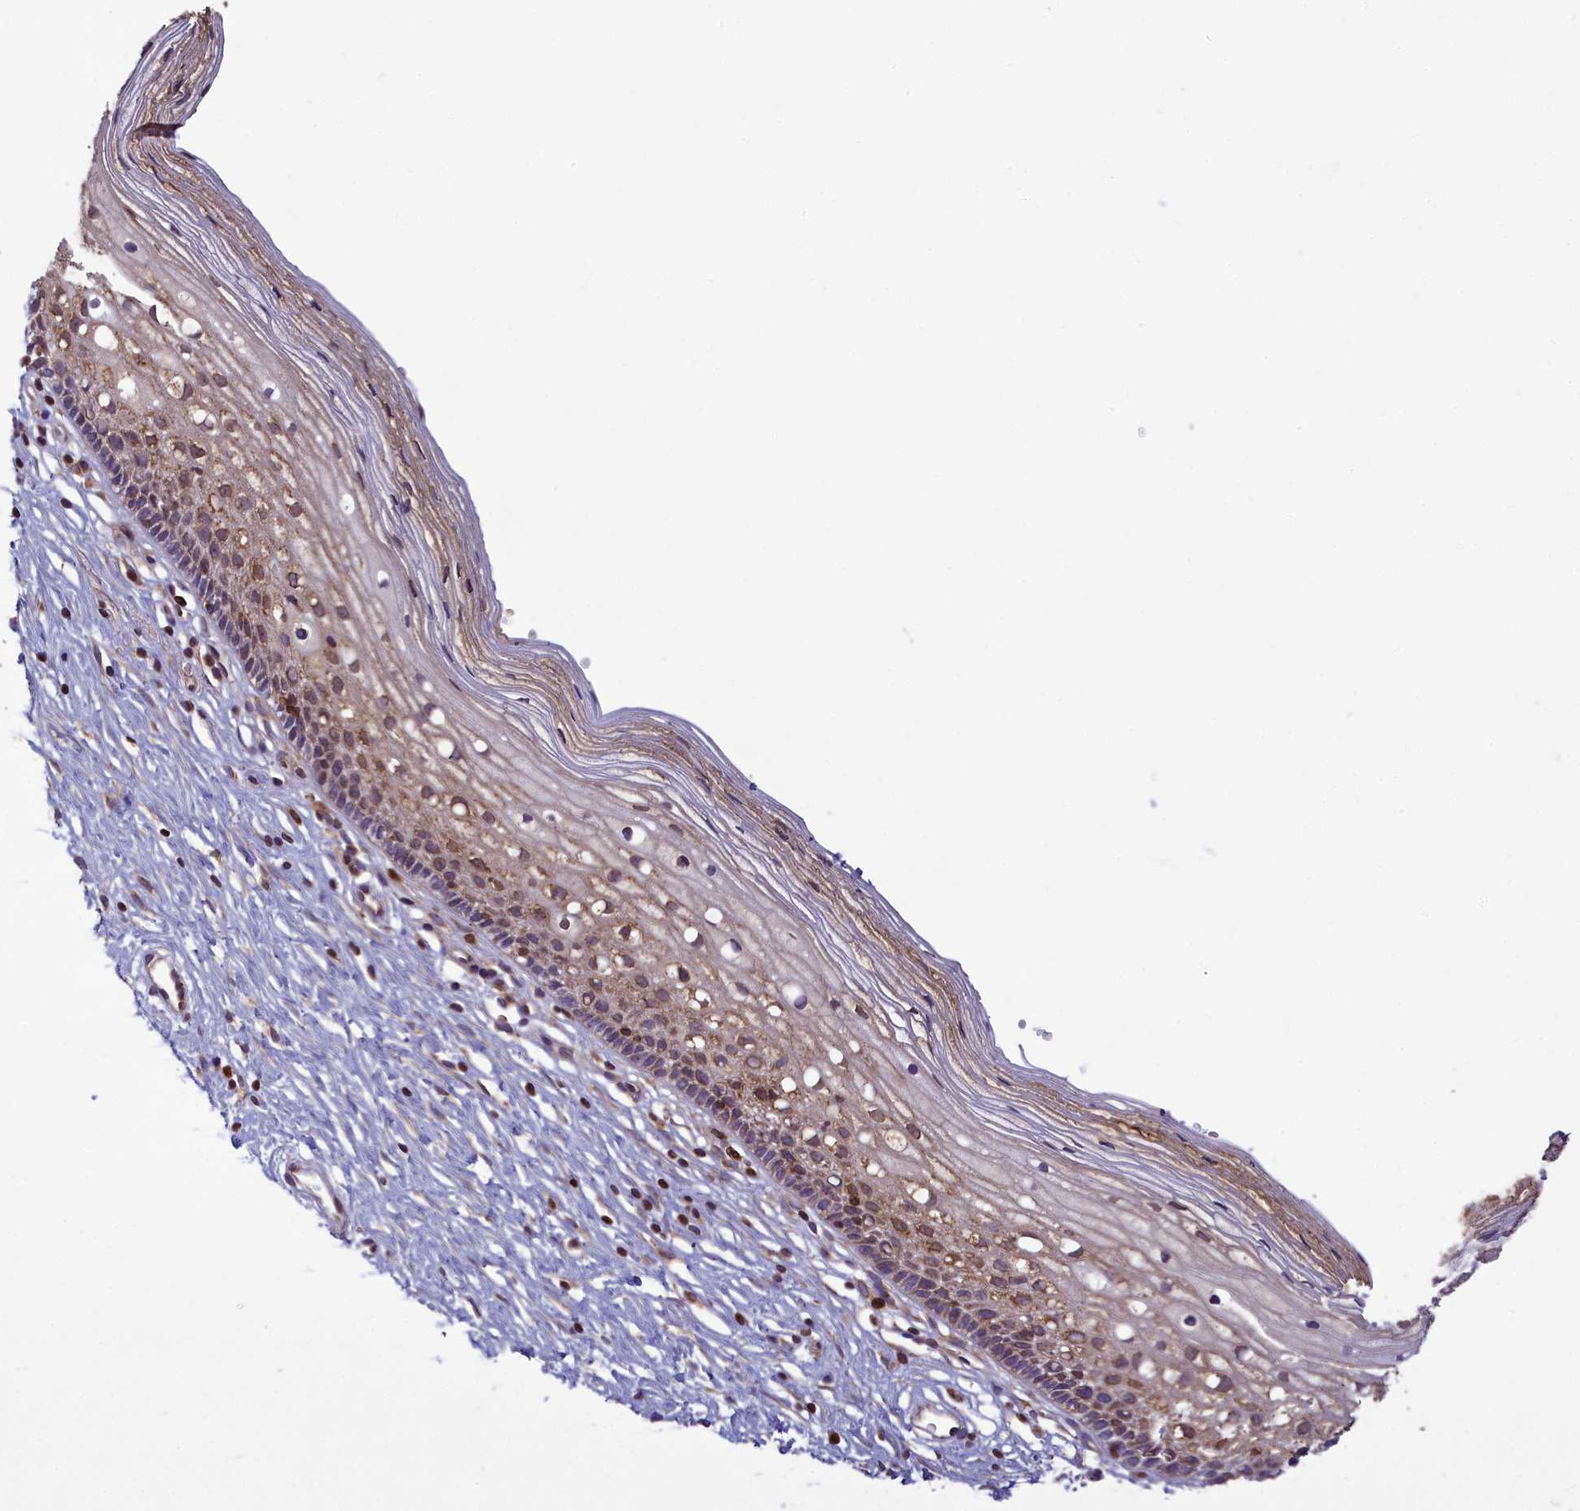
{"staining": {"intensity": "weak", "quantity": "25%-75%", "location": "cytoplasmic/membranous,nuclear"}, "tissue": "cervix", "cell_type": "Glandular cells", "image_type": "normal", "snomed": [{"axis": "morphology", "description": "Normal tissue, NOS"}, {"axis": "topography", "description": "Cervix"}], "caption": "Protein staining of benign cervix displays weak cytoplasmic/membranous,nuclear positivity in approximately 25%-75% of glandular cells. The staining is performed using DAB (3,3'-diaminobenzidine) brown chromogen to label protein expression. The nuclei are counter-stained blue using hematoxylin.", "gene": "PKHD1L1", "patient": {"sex": "female", "age": 27}}